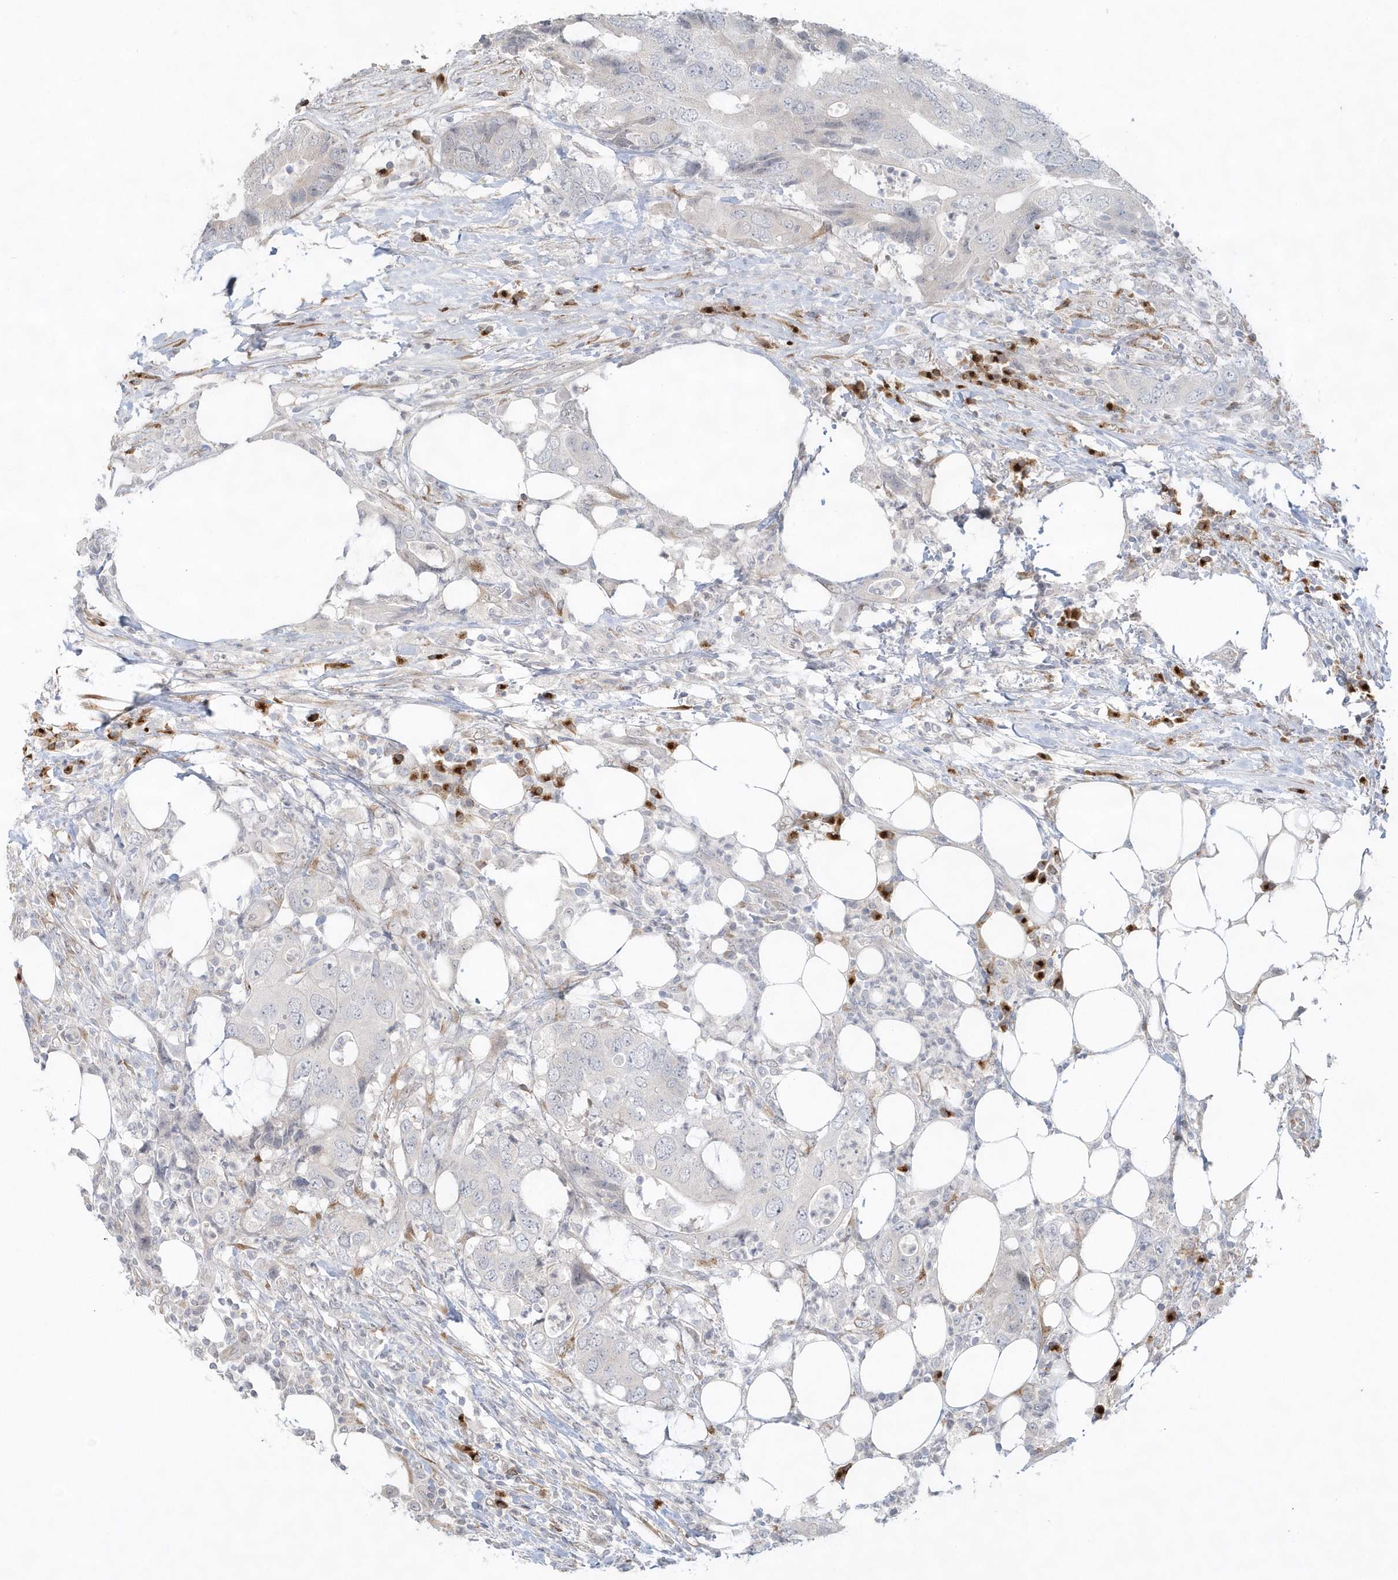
{"staining": {"intensity": "negative", "quantity": "none", "location": "none"}, "tissue": "colorectal cancer", "cell_type": "Tumor cells", "image_type": "cancer", "snomed": [{"axis": "morphology", "description": "Adenocarcinoma, NOS"}, {"axis": "topography", "description": "Colon"}], "caption": "Adenocarcinoma (colorectal) was stained to show a protein in brown. There is no significant staining in tumor cells.", "gene": "DHFR", "patient": {"sex": "male", "age": 71}}